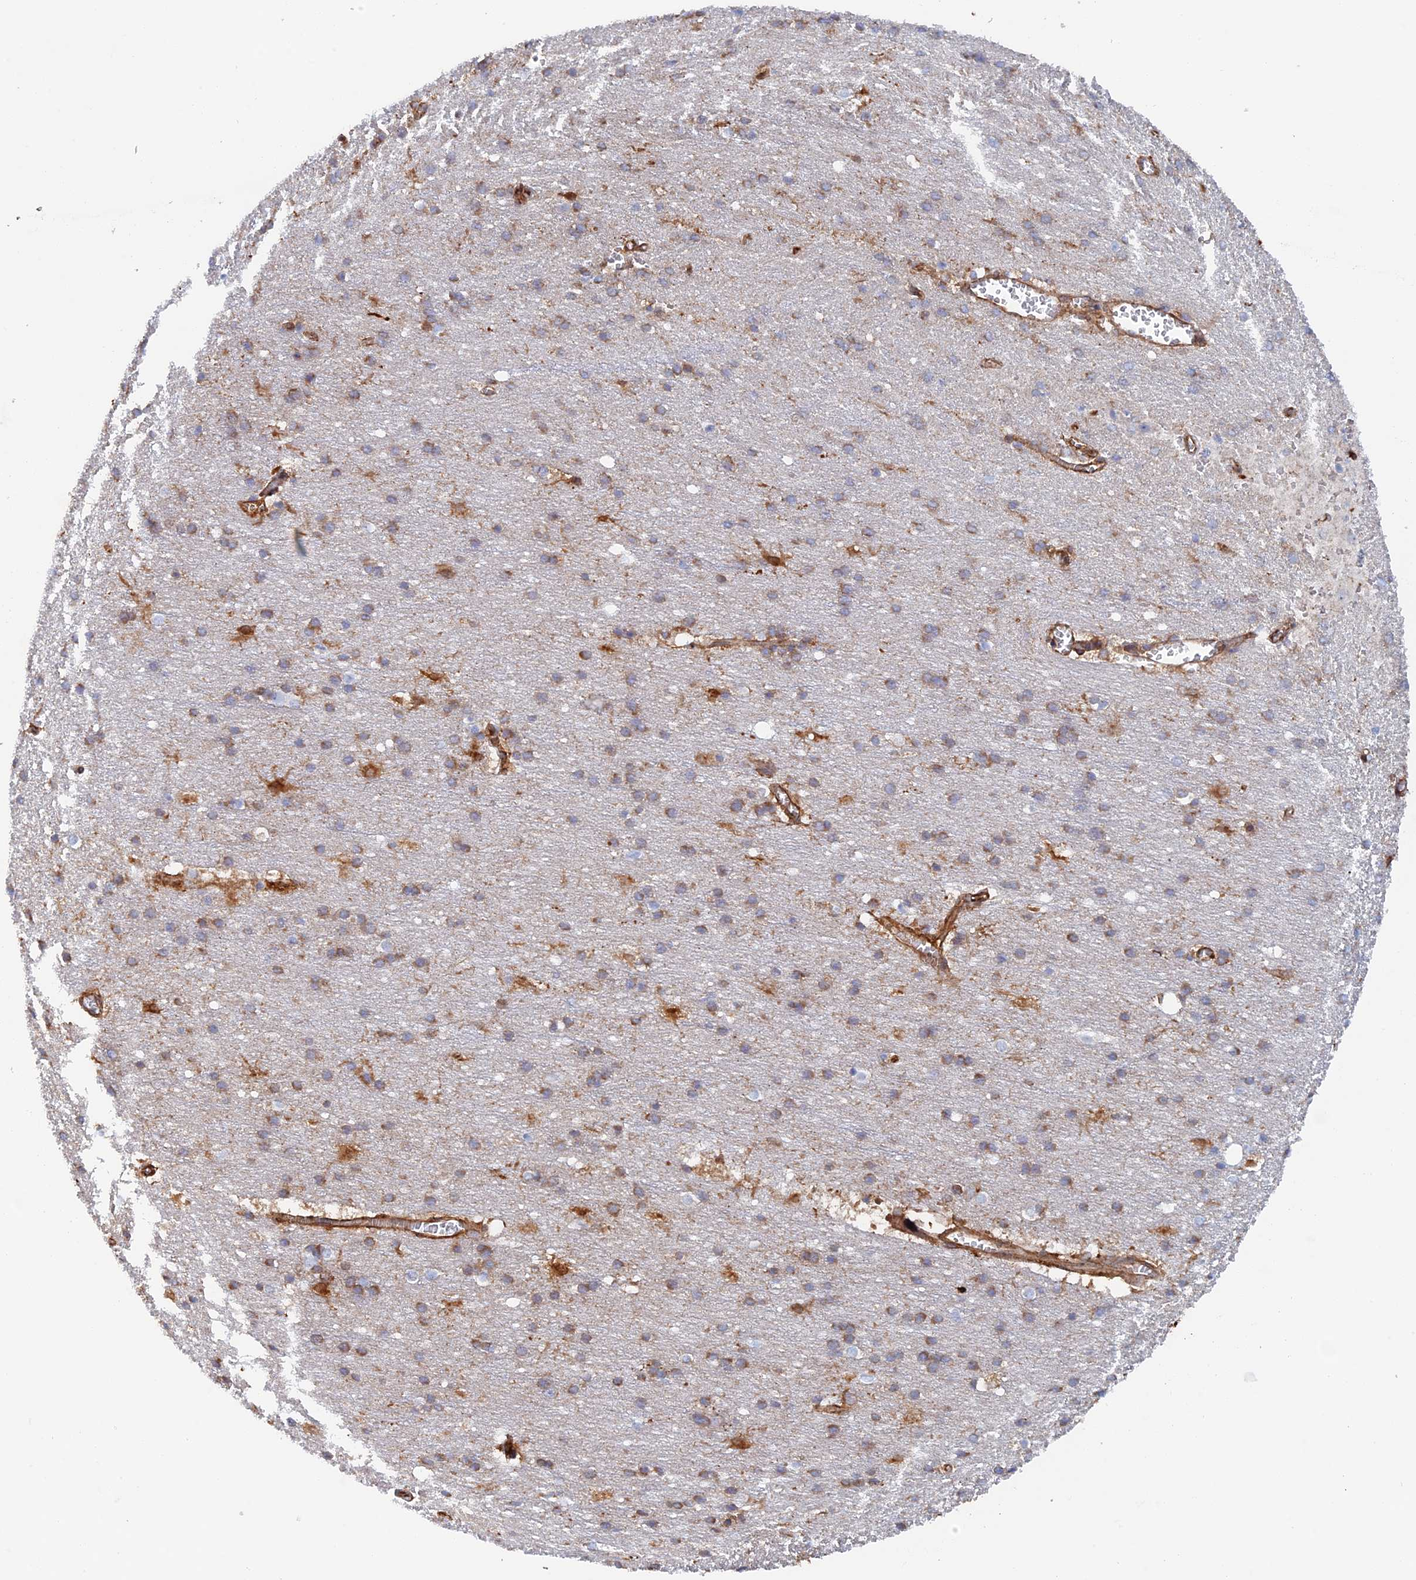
{"staining": {"intensity": "moderate", "quantity": ">75%", "location": "cytoplasmic/membranous"}, "tissue": "cerebral cortex", "cell_type": "Endothelial cells", "image_type": "normal", "snomed": [{"axis": "morphology", "description": "Normal tissue, NOS"}, {"axis": "topography", "description": "Cerebral cortex"}], "caption": "Protein staining demonstrates moderate cytoplasmic/membranous positivity in approximately >75% of endothelial cells in benign cerebral cortex. (DAB (3,3'-diaminobenzidine) = brown stain, brightfield microscopy at high magnification).", "gene": "COG7", "patient": {"sex": "male", "age": 54}}